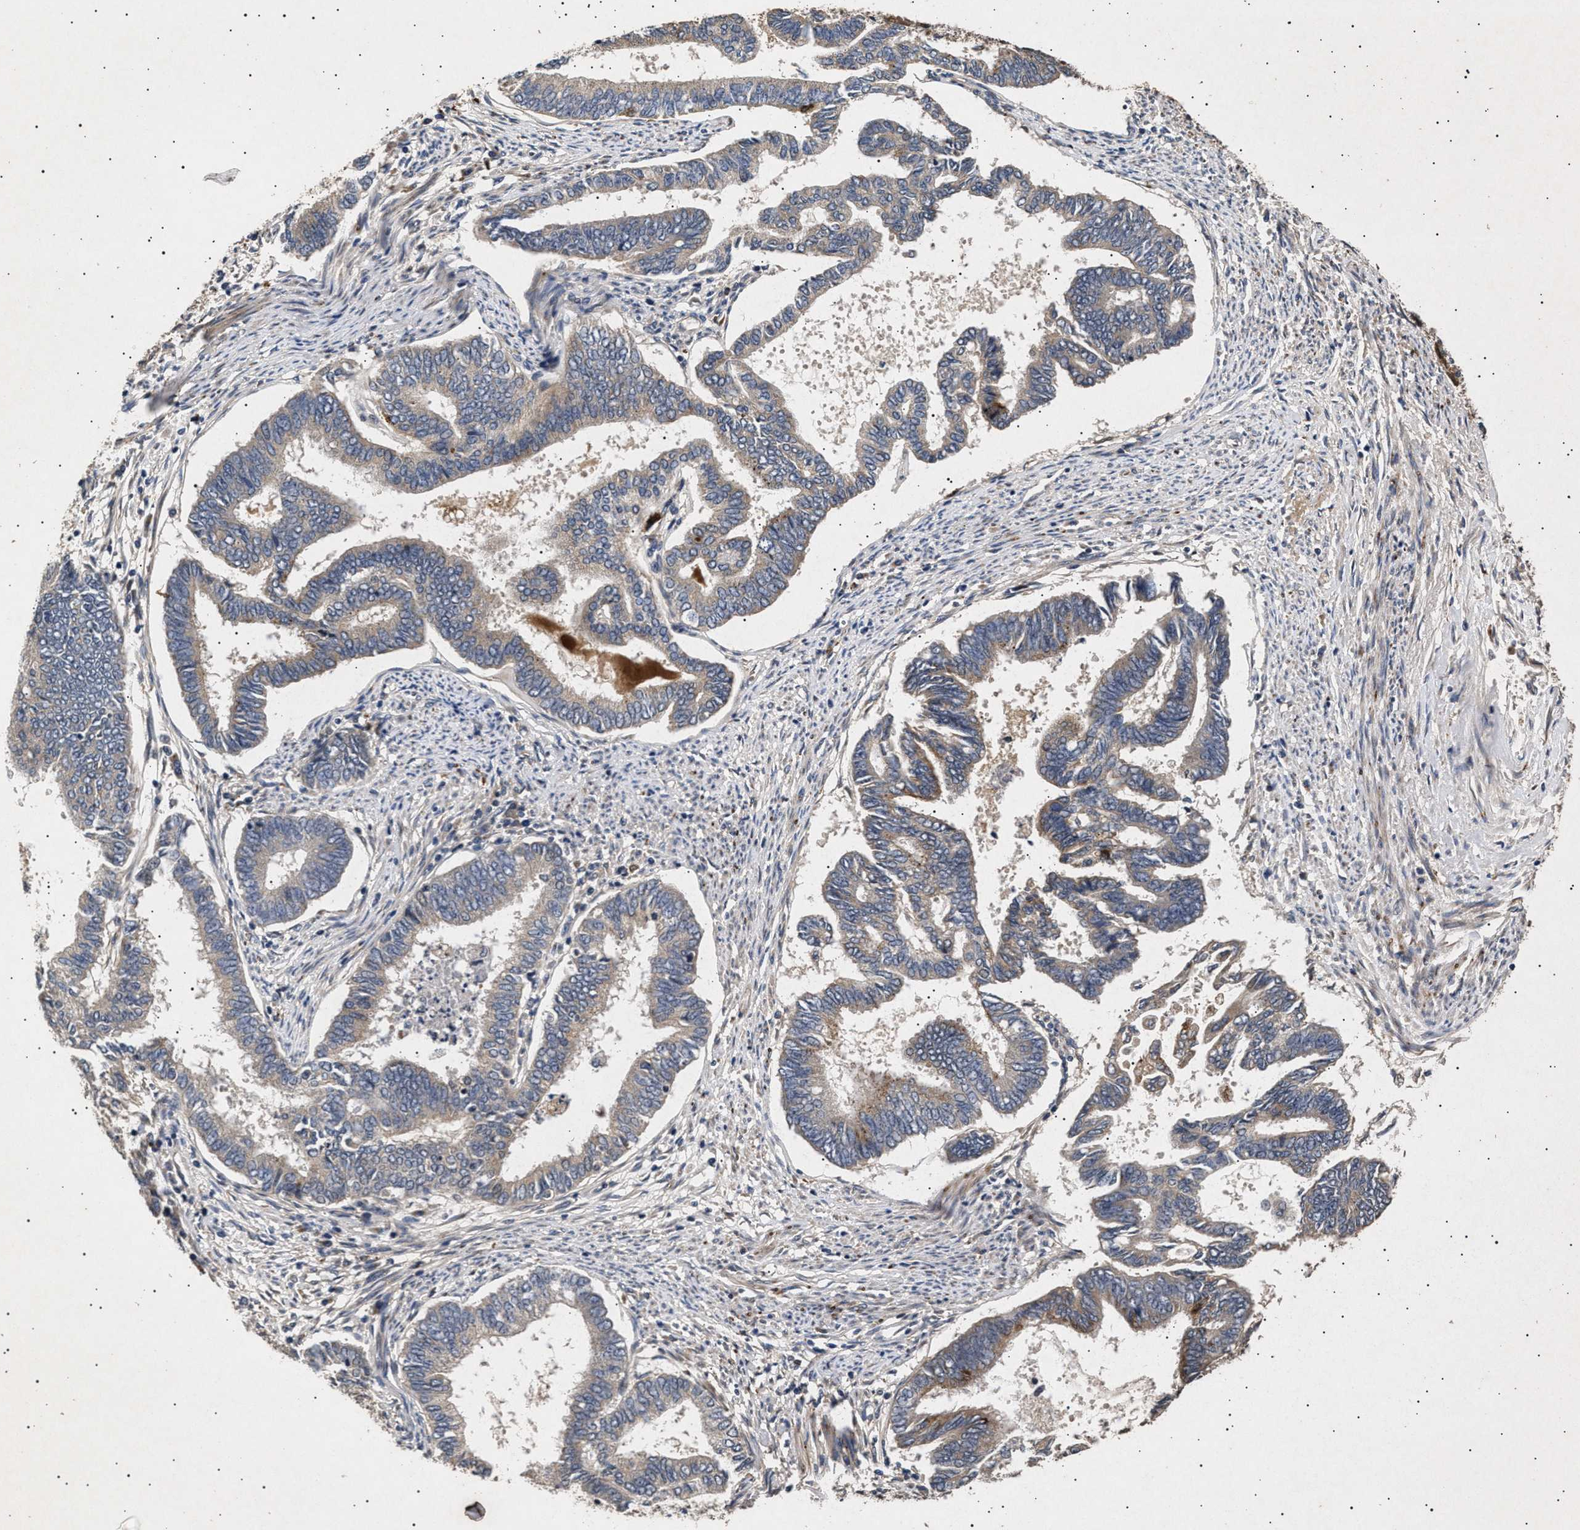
{"staining": {"intensity": "weak", "quantity": "<25%", "location": "cytoplasmic/membranous"}, "tissue": "endometrial cancer", "cell_type": "Tumor cells", "image_type": "cancer", "snomed": [{"axis": "morphology", "description": "Adenocarcinoma, NOS"}, {"axis": "topography", "description": "Endometrium"}], "caption": "A photomicrograph of endometrial adenocarcinoma stained for a protein exhibits no brown staining in tumor cells.", "gene": "ITGB5", "patient": {"sex": "female", "age": 86}}